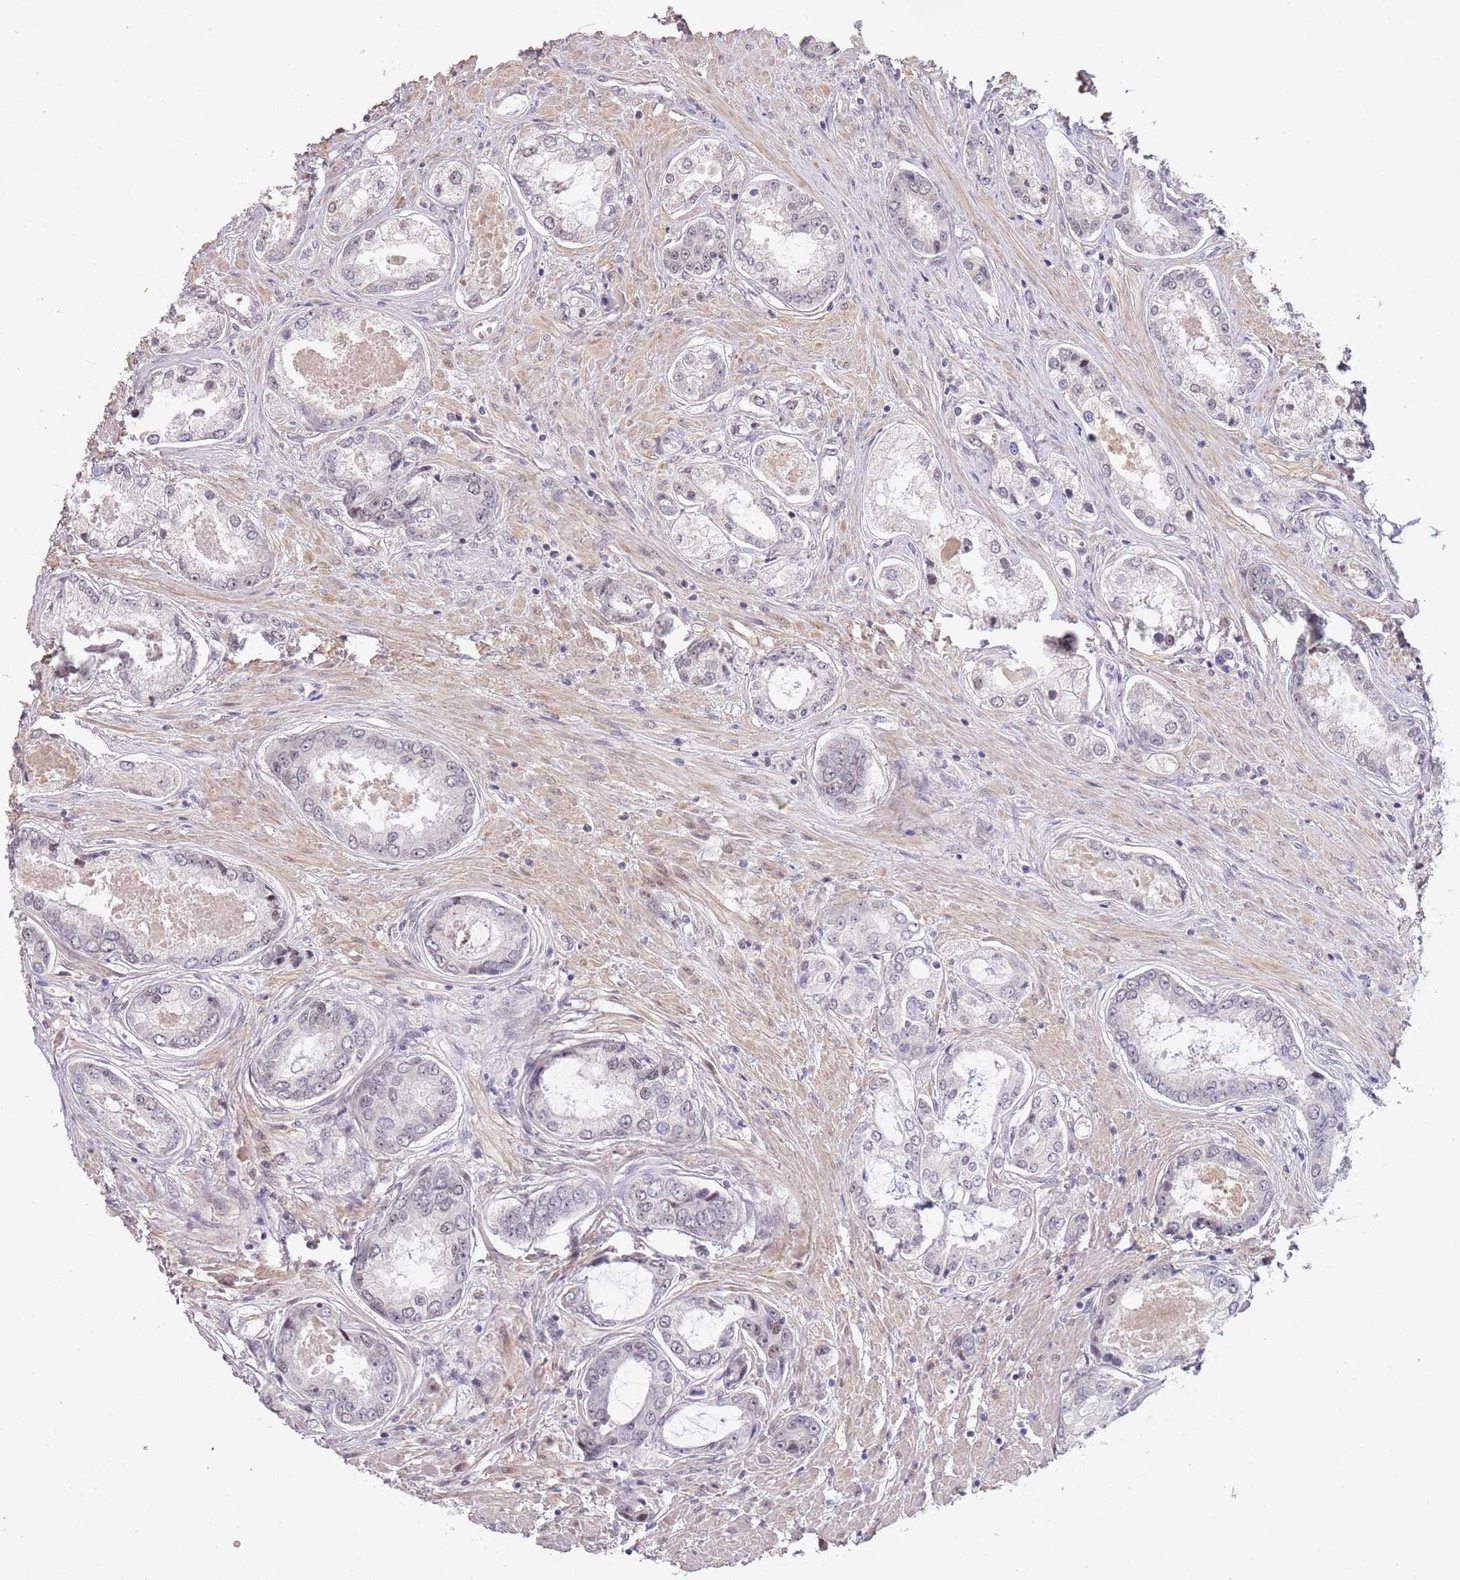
{"staining": {"intensity": "negative", "quantity": "none", "location": "none"}, "tissue": "prostate cancer", "cell_type": "Tumor cells", "image_type": "cancer", "snomed": [{"axis": "morphology", "description": "Adenocarcinoma, Low grade"}, {"axis": "topography", "description": "Prostate"}], "caption": "This is an immunohistochemistry histopathology image of prostate cancer (adenocarcinoma (low-grade)). There is no staining in tumor cells.", "gene": "CIZ1", "patient": {"sex": "male", "age": 68}}